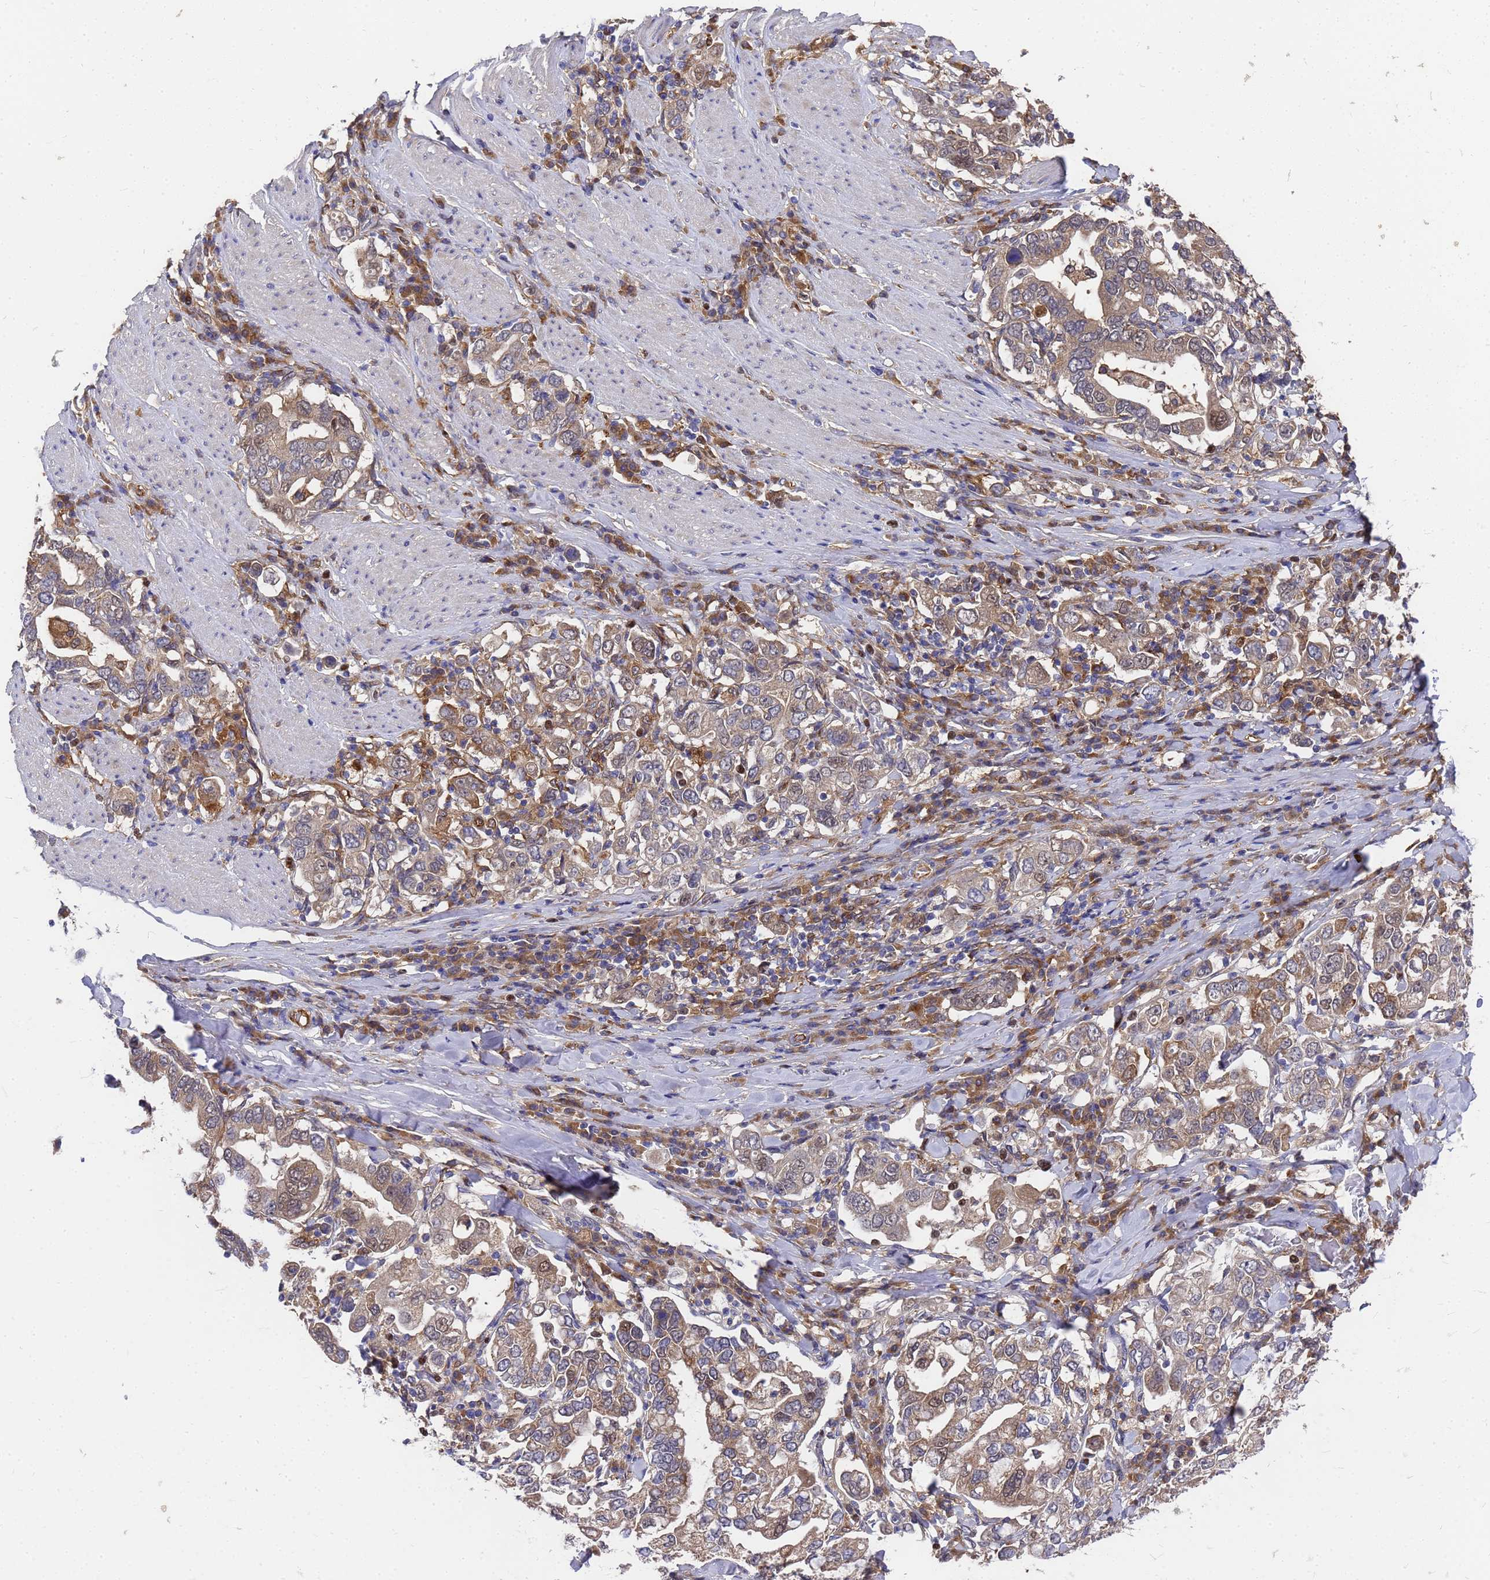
{"staining": {"intensity": "moderate", "quantity": "<25%", "location": "cytoplasmic/membranous"}, "tissue": "stomach cancer", "cell_type": "Tumor cells", "image_type": "cancer", "snomed": [{"axis": "morphology", "description": "Adenocarcinoma, NOS"}, {"axis": "topography", "description": "Stomach, upper"}], "caption": "Moderate cytoplasmic/membranous expression is seen in approximately <25% of tumor cells in stomach cancer.", "gene": "SLC35E2B", "patient": {"sex": "male", "age": 62}}